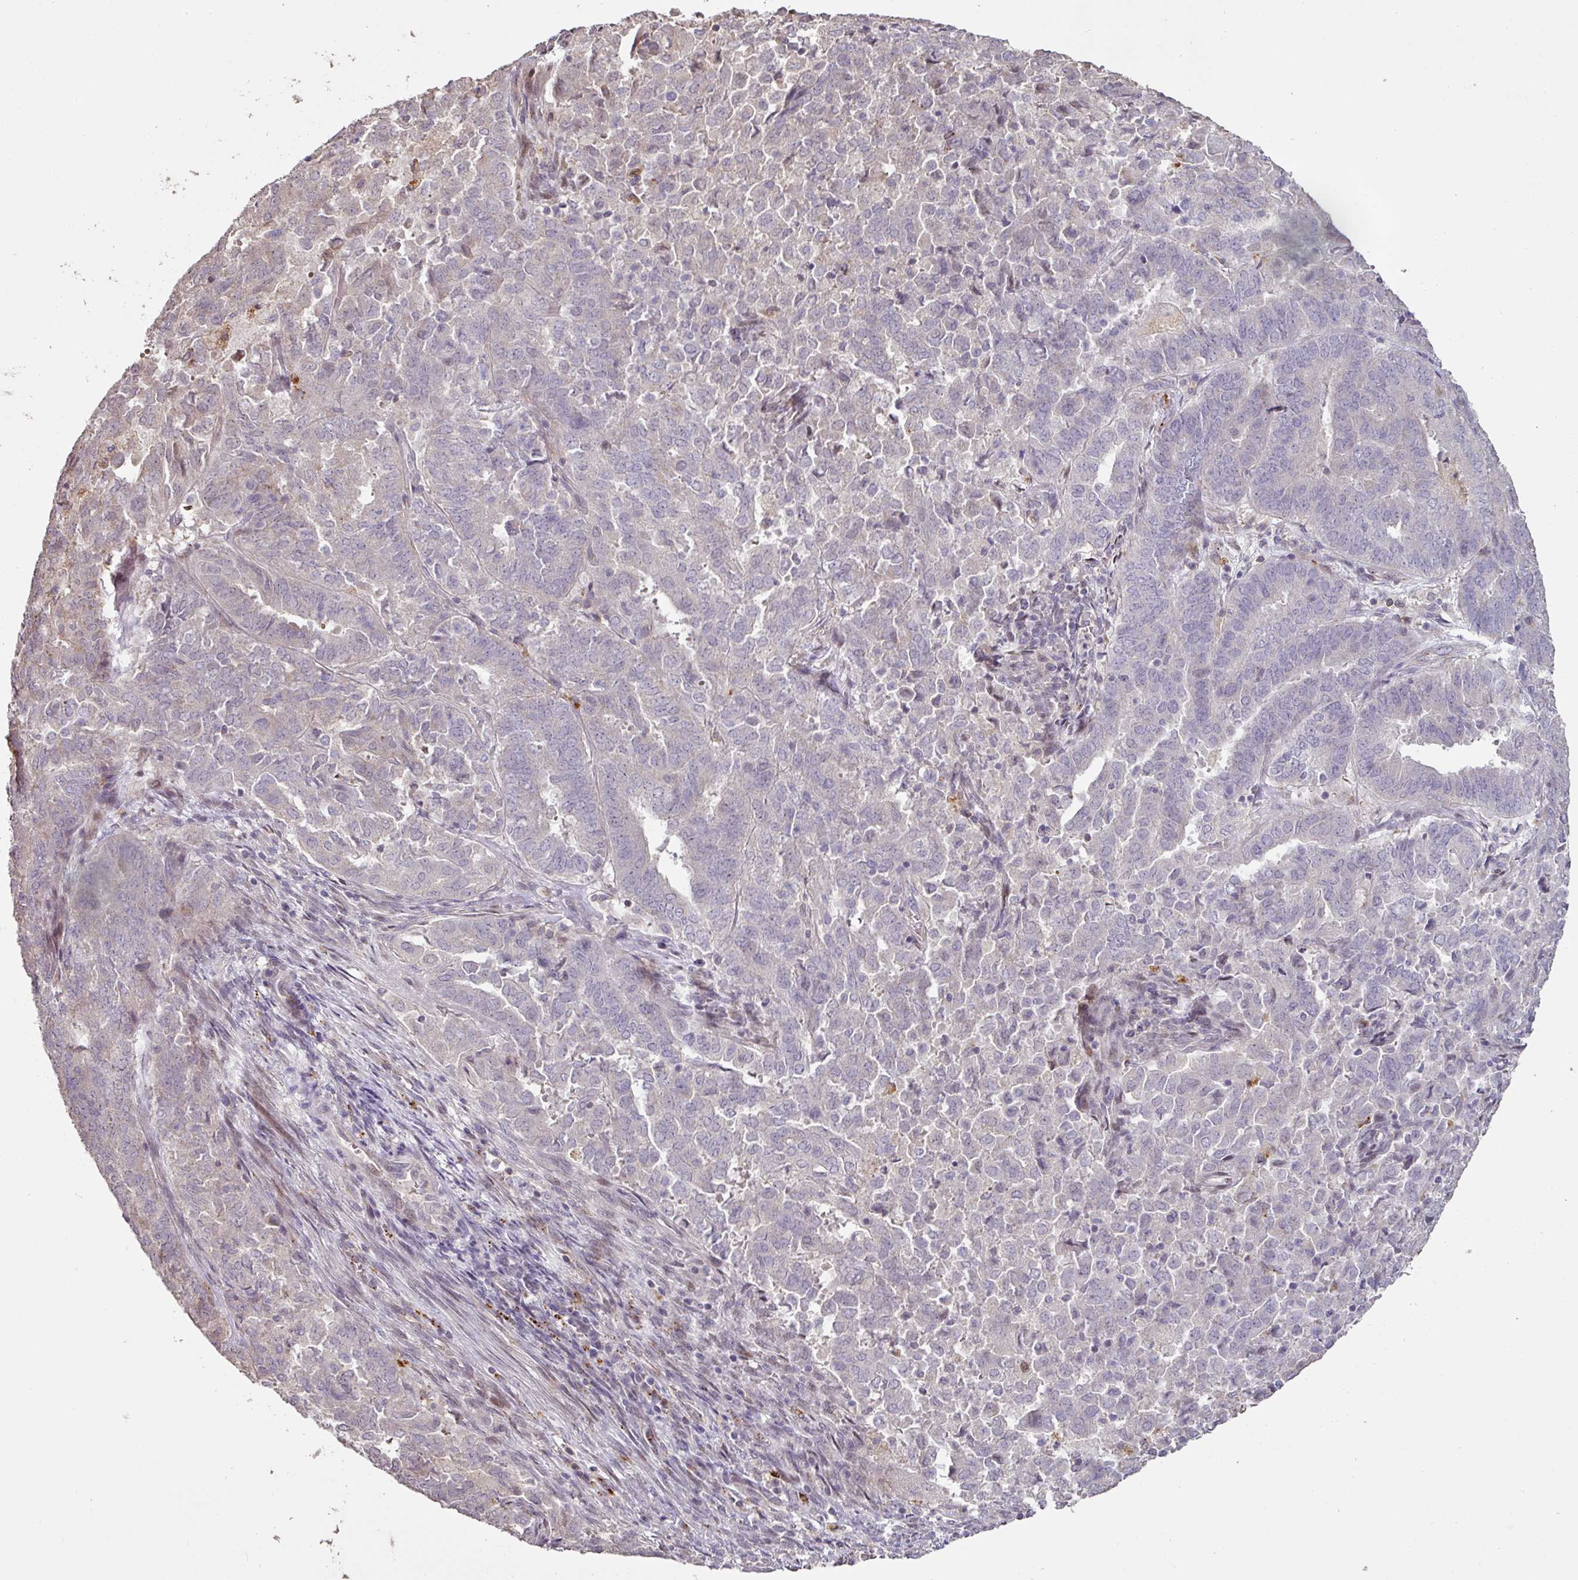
{"staining": {"intensity": "negative", "quantity": "none", "location": "none"}, "tissue": "endometrial cancer", "cell_type": "Tumor cells", "image_type": "cancer", "snomed": [{"axis": "morphology", "description": "Adenocarcinoma, NOS"}, {"axis": "topography", "description": "Endometrium"}], "caption": "Endometrial adenocarcinoma stained for a protein using IHC shows no staining tumor cells.", "gene": "CXCR5", "patient": {"sex": "female", "age": 72}}